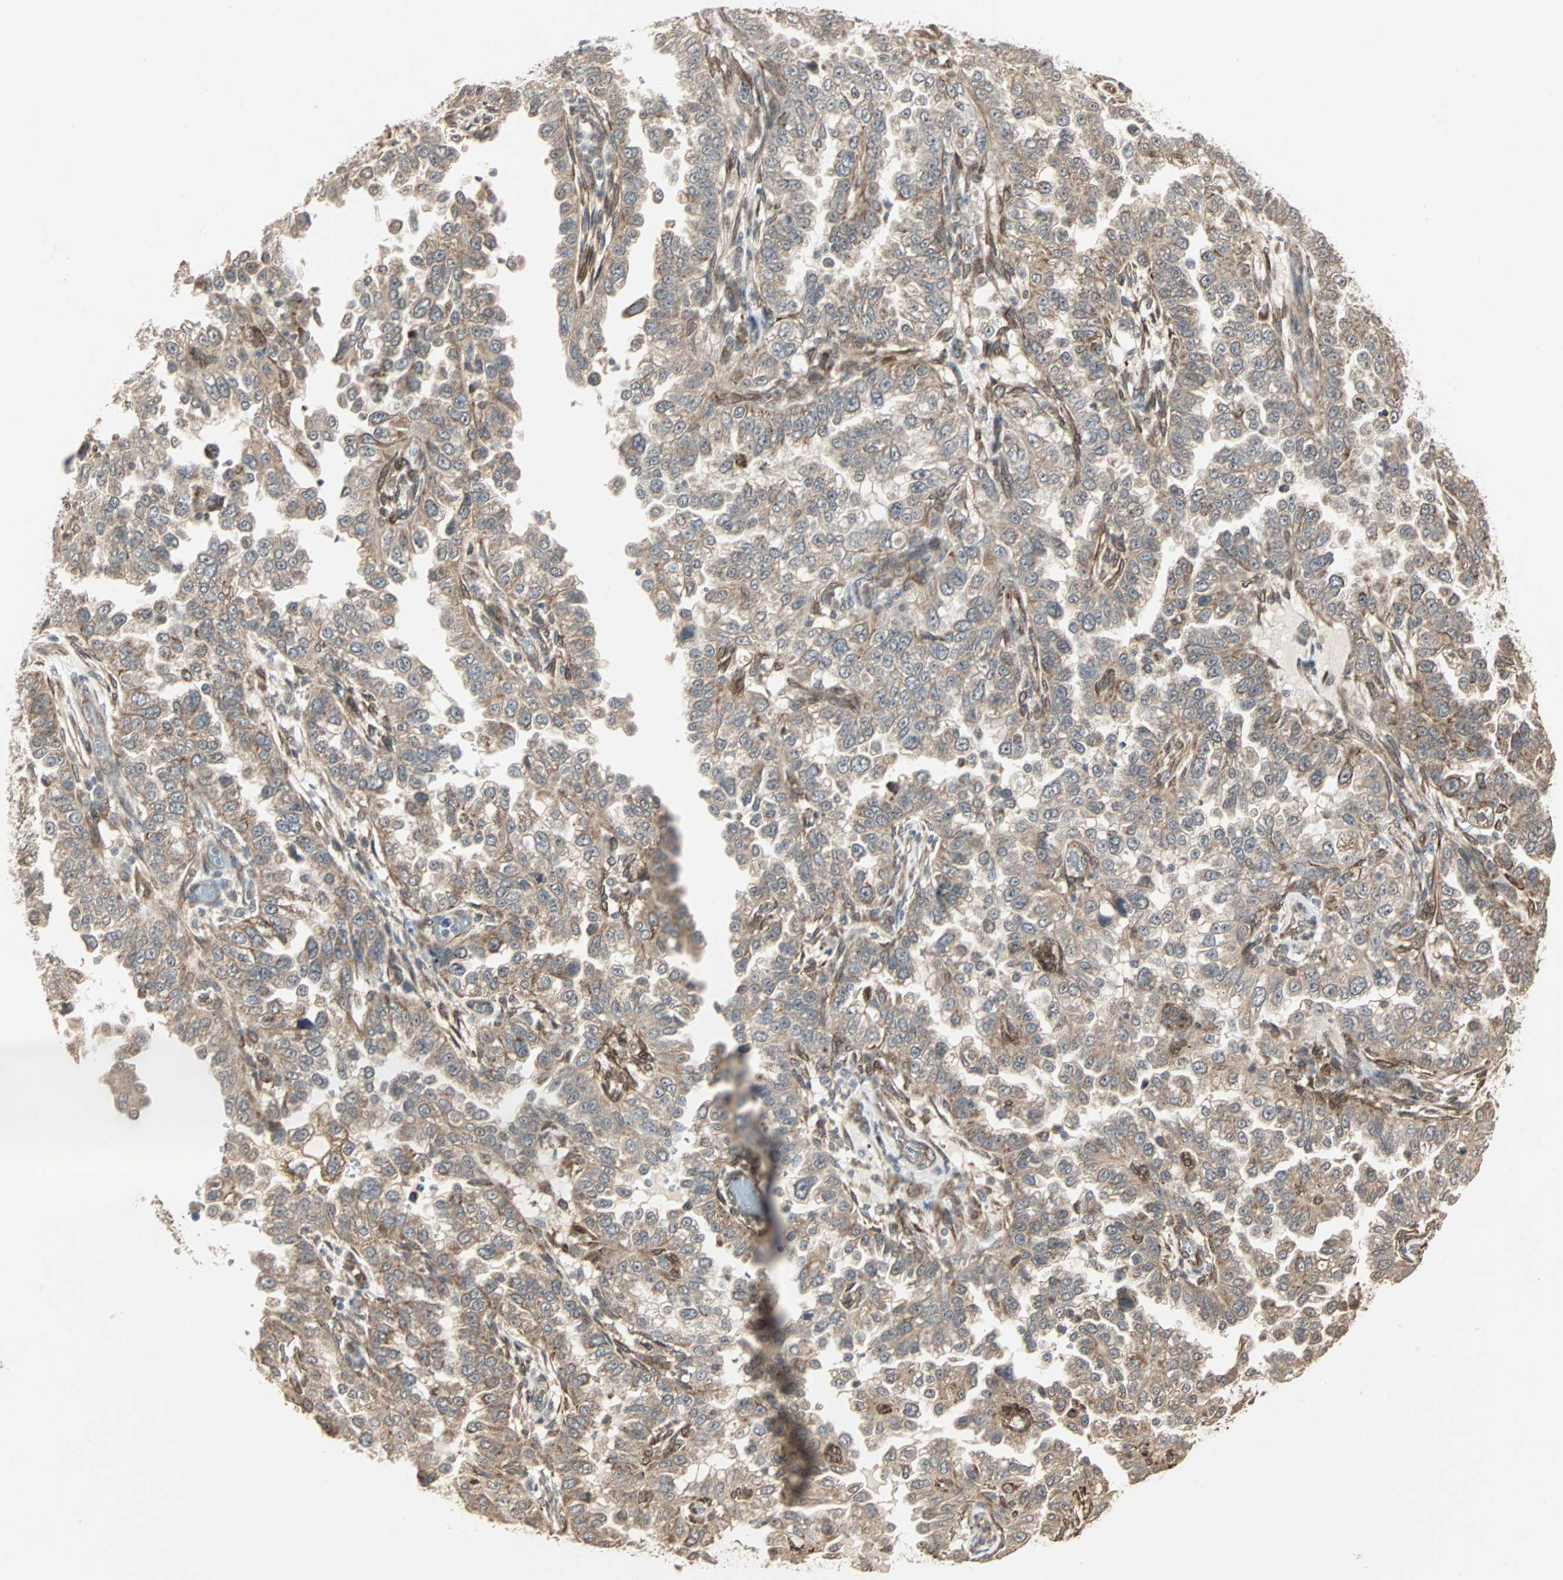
{"staining": {"intensity": "moderate", "quantity": "25%-75%", "location": "cytoplasmic/membranous"}, "tissue": "endometrial cancer", "cell_type": "Tumor cells", "image_type": "cancer", "snomed": [{"axis": "morphology", "description": "Adenocarcinoma, NOS"}, {"axis": "topography", "description": "Endometrium"}], "caption": "Tumor cells demonstrate moderate cytoplasmic/membranous positivity in about 25%-75% of cells in endometrial adenocarcinoma. The protein is stained brown, and the nuclei are stained in blue (DAB (3,3'-diaminobenzidine) IHC with brightfield microscopy, high magnification).", "gene": "TRPV4", "patient": {"sex": "female", "age": 85}}